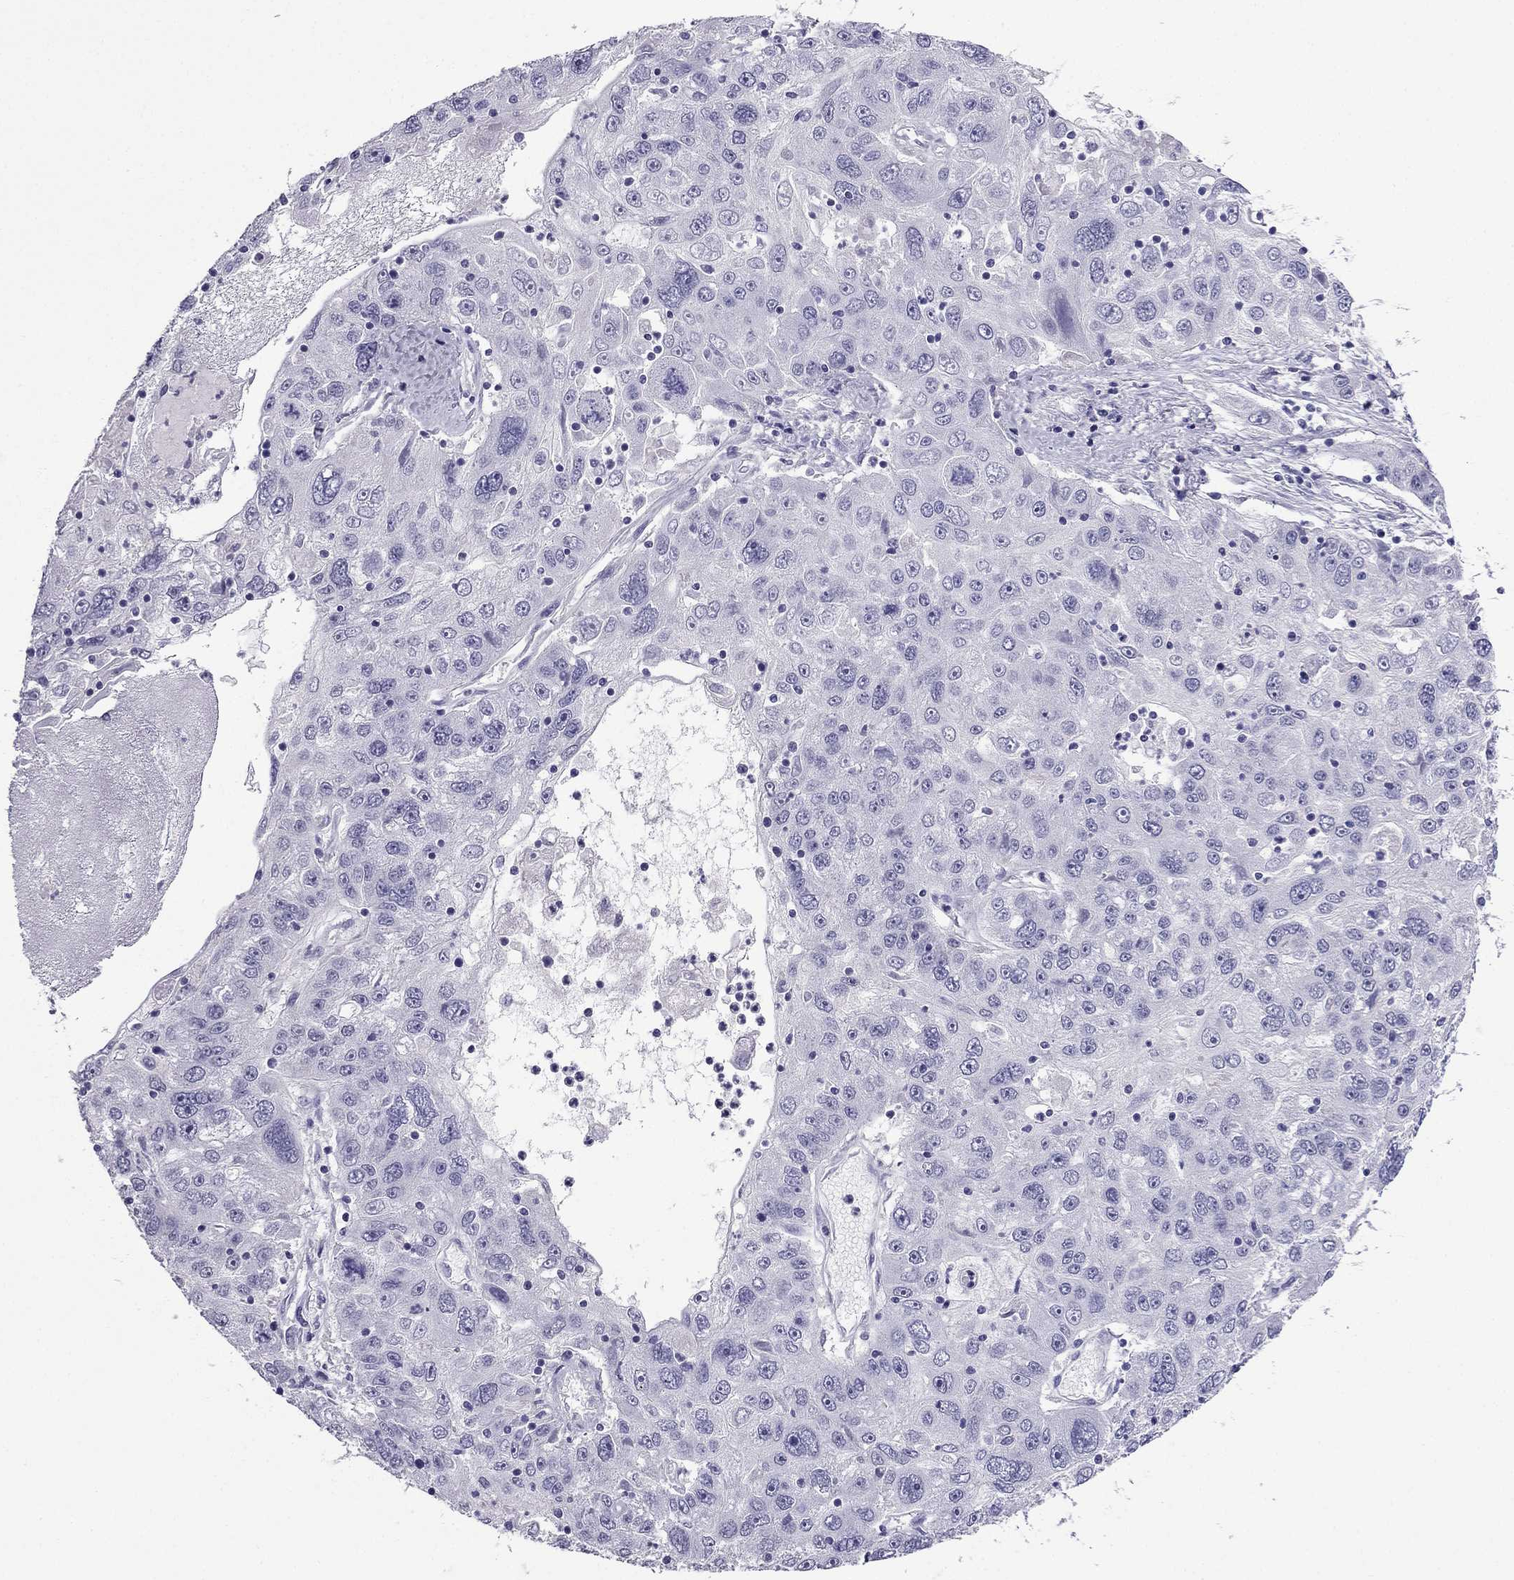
{"staining": {"intensity": "negative", "quantity": "none", "location": "none"}, "tissue": "stomach cancer", "cell_type": "Tumor cells", "image_type": "cancer", "snomed": [{"axis": "morphology", "description": "Adenocarcinoma, NOS"}, {"axis": "topography", "description": "Stomach"}], "caption": "DAB (3,3'-diaminobenzidine) immunohistochemical staining of human stomach adenocarcinoma displays no significant expression in tumor cells.", "gene": "SCNN1D", "patient": {"sex": "male", "age": 56}}